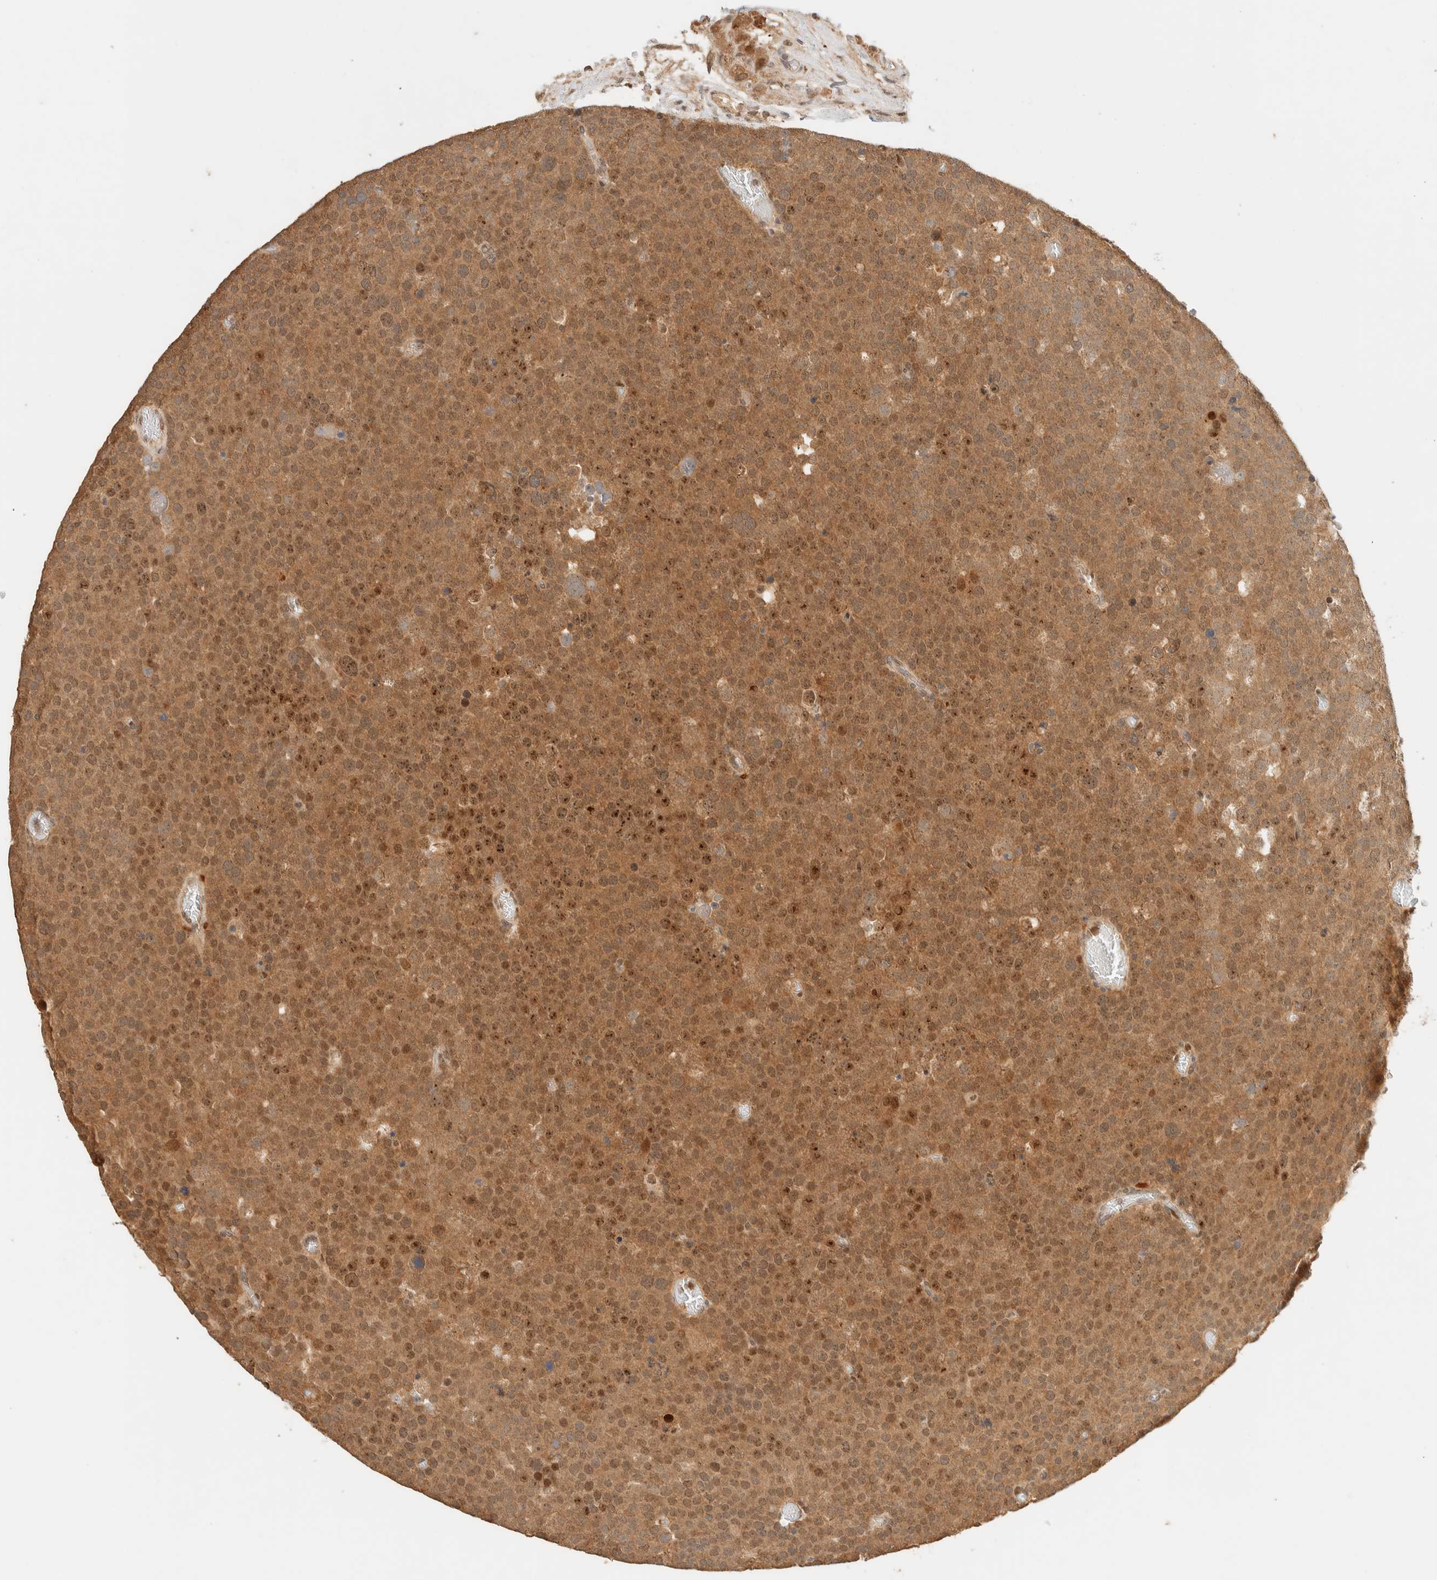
{"staining": {"intensity": "moderate", "quantity": ">75%", "location": "cytoplasmic/membranous"}, "tissue": "testis cancer", "cell_type": "Tumor cells", "image_type": "cancer", "snomed": [{"axis": "morphology", "description": "Seminoma, NOS"}, {"axis": "topography", "description": "Testis"}], "caption": "Testis cancer (seminoma) stained with DAB (3,3'-diaminobenzidine) IHC shows medium levels of moderate cytoplasmic/membranous expression in approximately >75% of tumor cells.", "gene": "ZBTB34", "patient": {"sex": "male", "age": 71}}